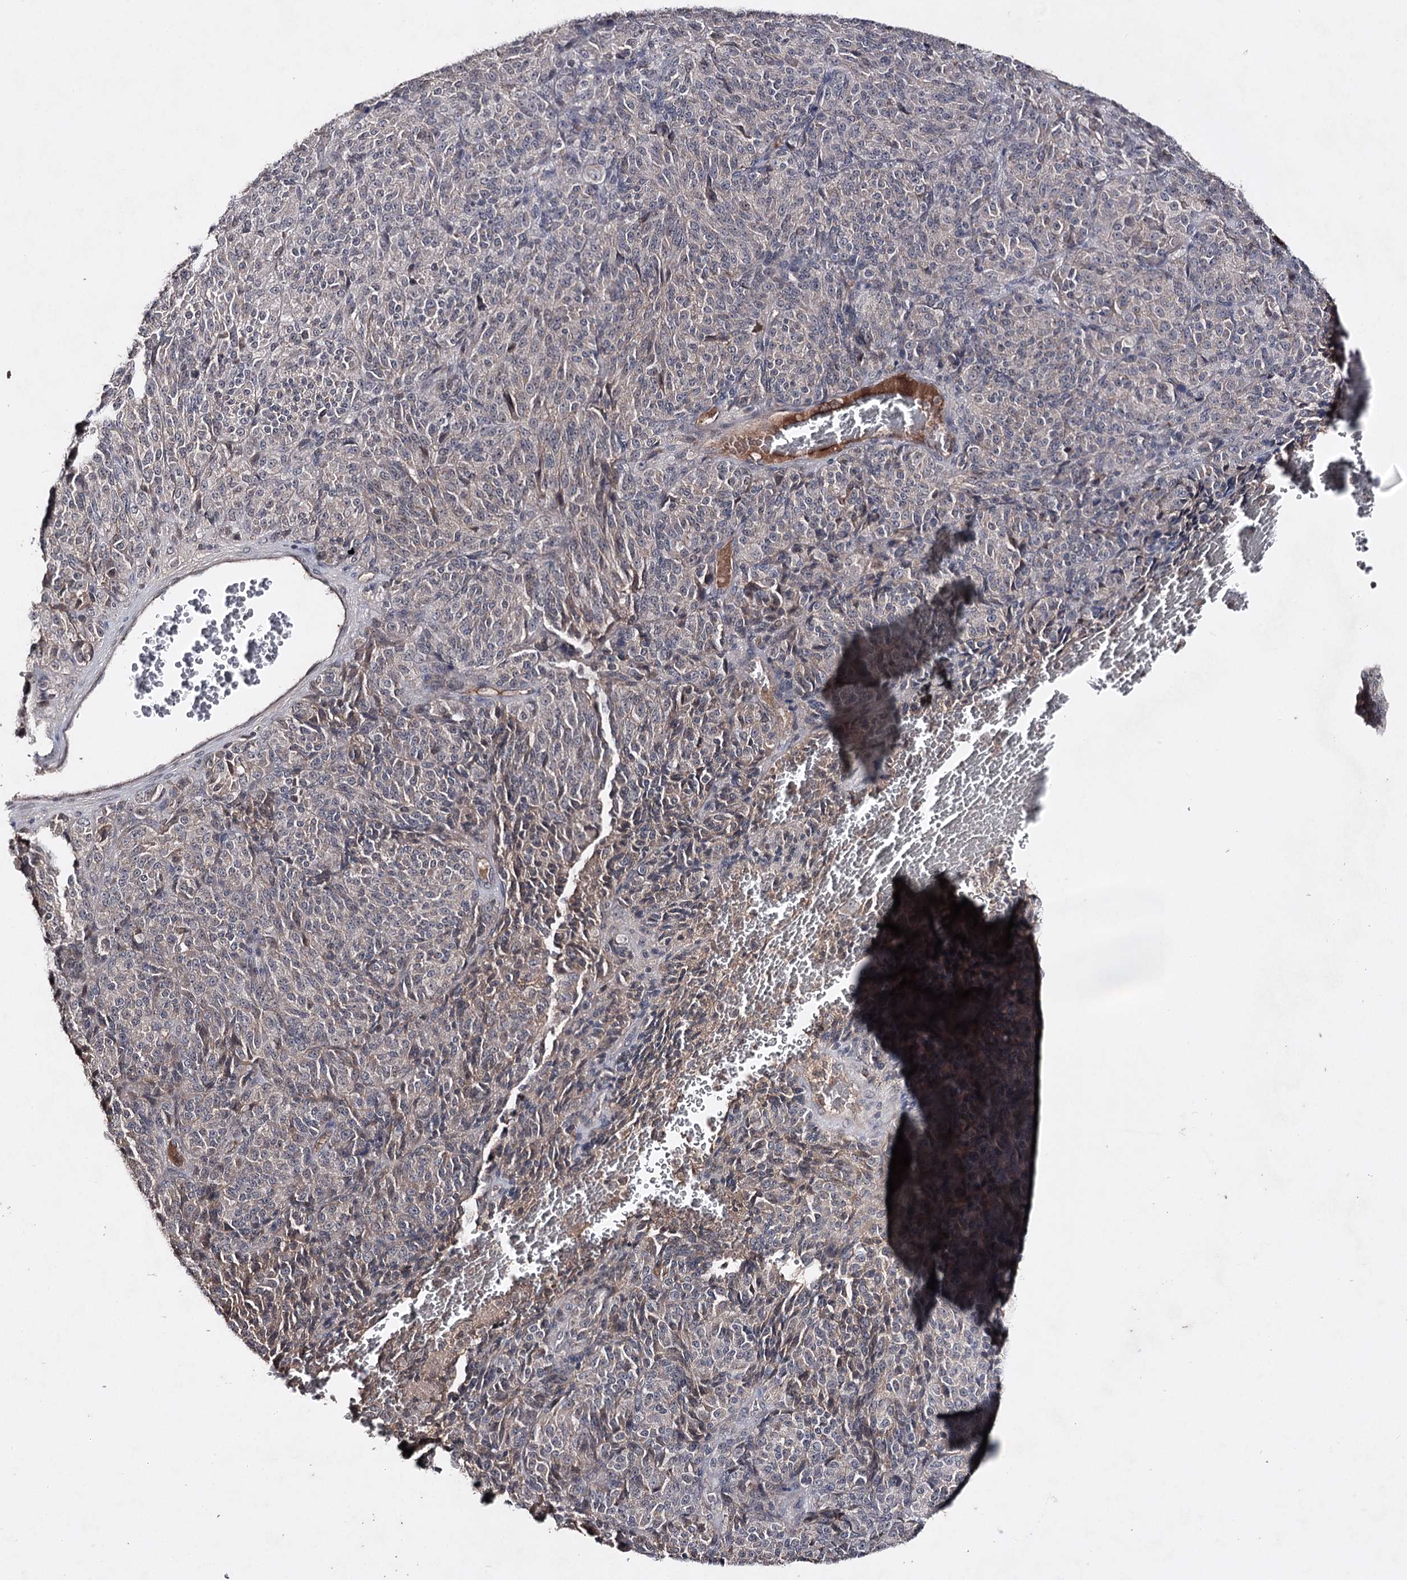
{"staining": {"intensity": "negative", "quantity": "none", "location": "none"}, "tissue": "melanoma", "cell_type": "Tumor cells", "image_type": "cancer", "snomed": [{"axis": "morphology", "description": "Malignant melanoma, Metastatic site"}, {"axis": "topography", "description": "Brain"}], "caption": "Immunohistochemistry micrograph of human malignant melanoma (metastatic site) stained for a protein (brown), which shows no staining in tumor cells.", "gene": "SYNGR3", "patient": {"sex": "female", "age": 56}}